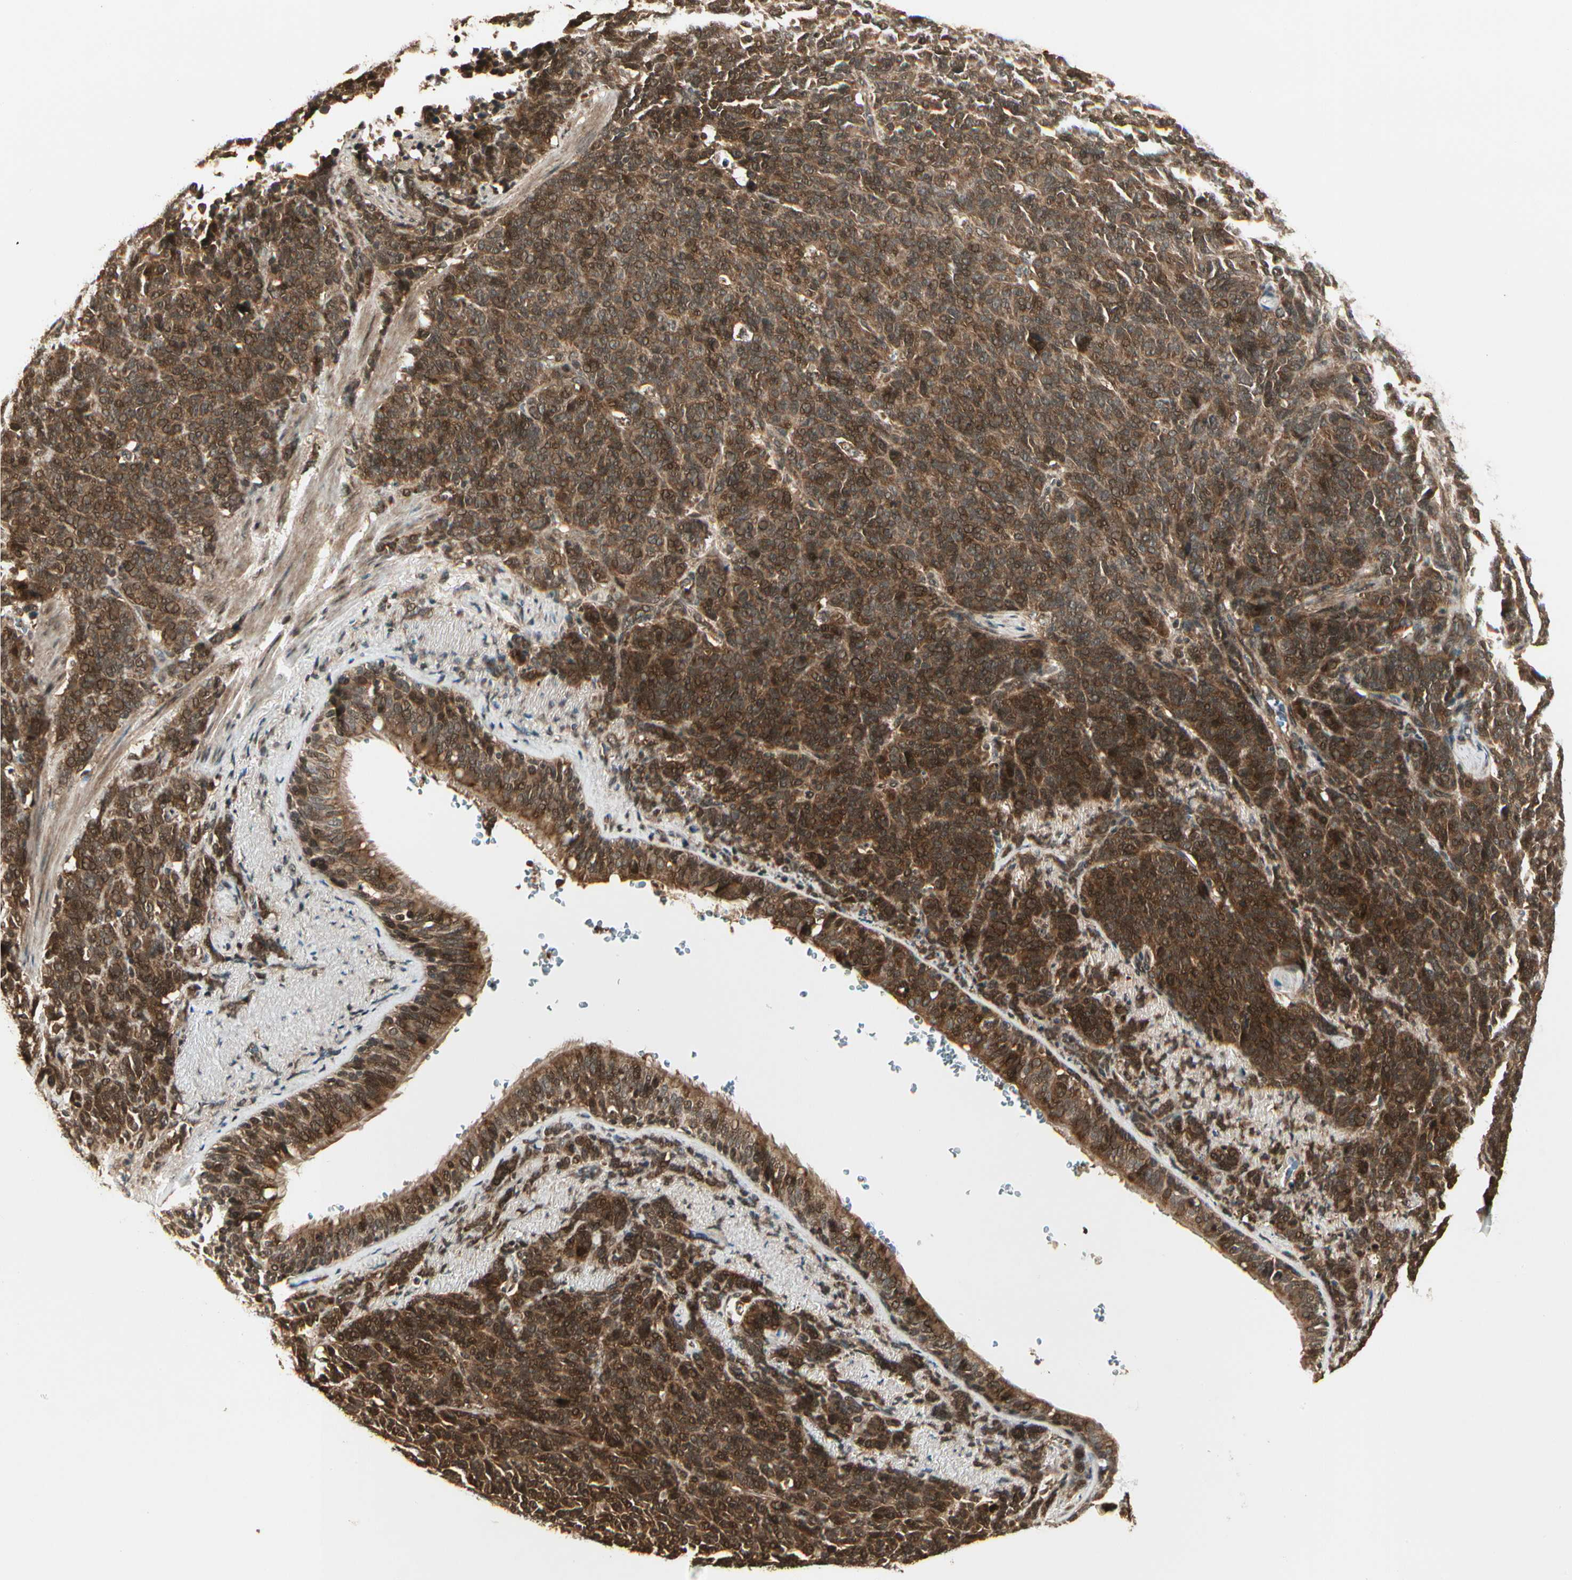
{"staining": {"intensity": "moderate", "quantity": ">75%", "location": "cytoplasmic/membranous"}, "tissue": "lung cancer", "cell_type": "Tumor cells", "image_type": "cancer", "snomed": [{"axis": "morphology", "description": "Neoplasm, malignant, NOS"}, {"axis": "topography", "description": "Lung"}], "caption": "A high-resolution photomicrograph shows immunohistochemistry (IHC) staining of lung neoplasm (malignant), which exhibits moderate cytoplasmic/membranous expression in approximately >75% of tumor cells. The staining was performed using DAB, with brown indicating positive protein expression. Nuclei are stained blue with hematoxylin.", "gene": "GLUL", "patient": {"sex": "female", "age": 58}}